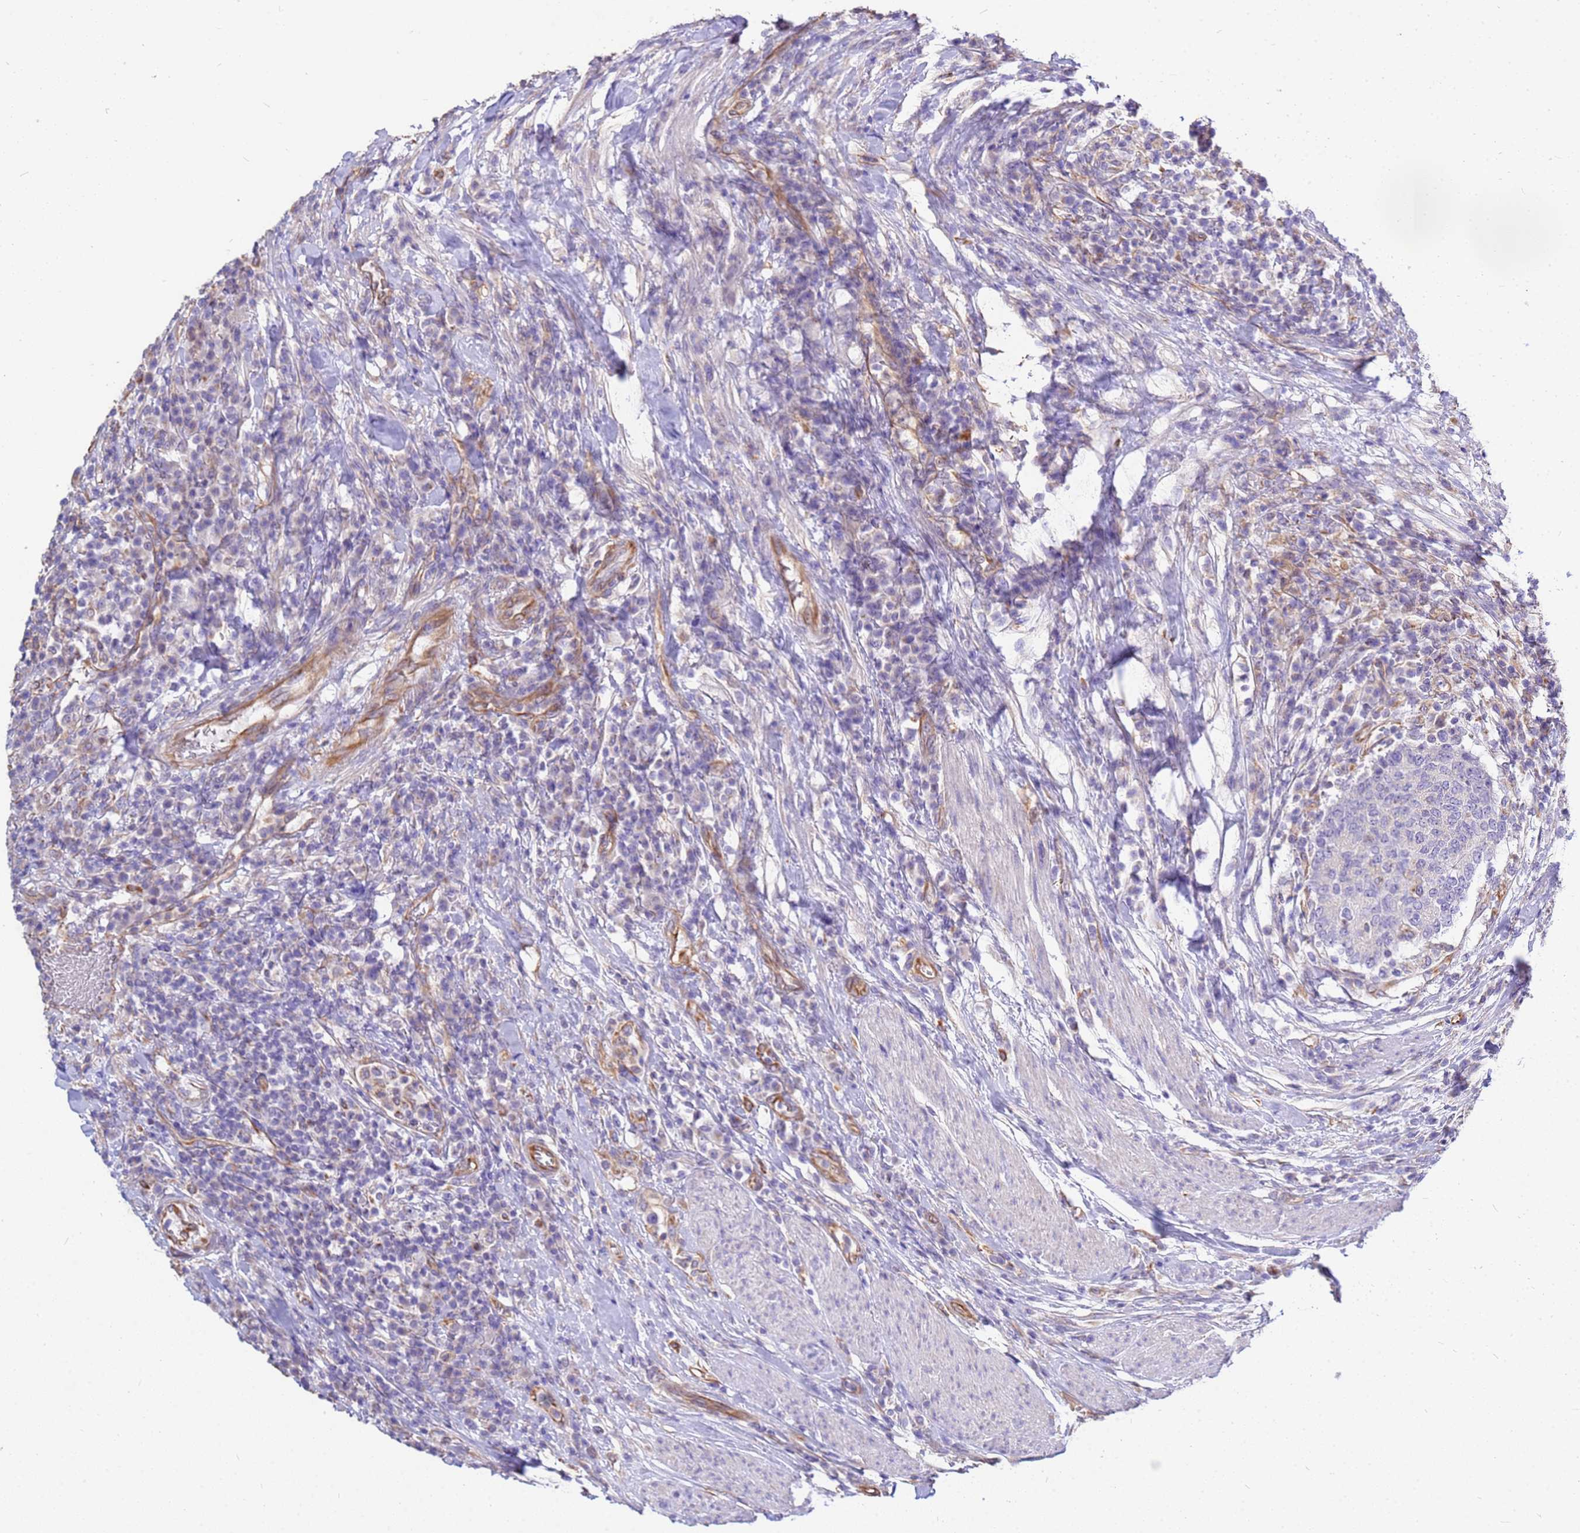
{"staining": {"intensity": "negative", "quantity": "none", "location": "none"}, "tissue": "colorectal cancer", "cell_type": "Tumor cells", "image_type": "cancer", "snomed": [{"axis": "morphology", "description": "Adenocarcinoma, NOS"}, {"axis": "topography", "description": "Colon"}], "caption": "IHC of human colorectal cancer displays no staining in tumor cells.", "gene": "TCEAL3", "patient": {"sex": "female", "age": 75}}